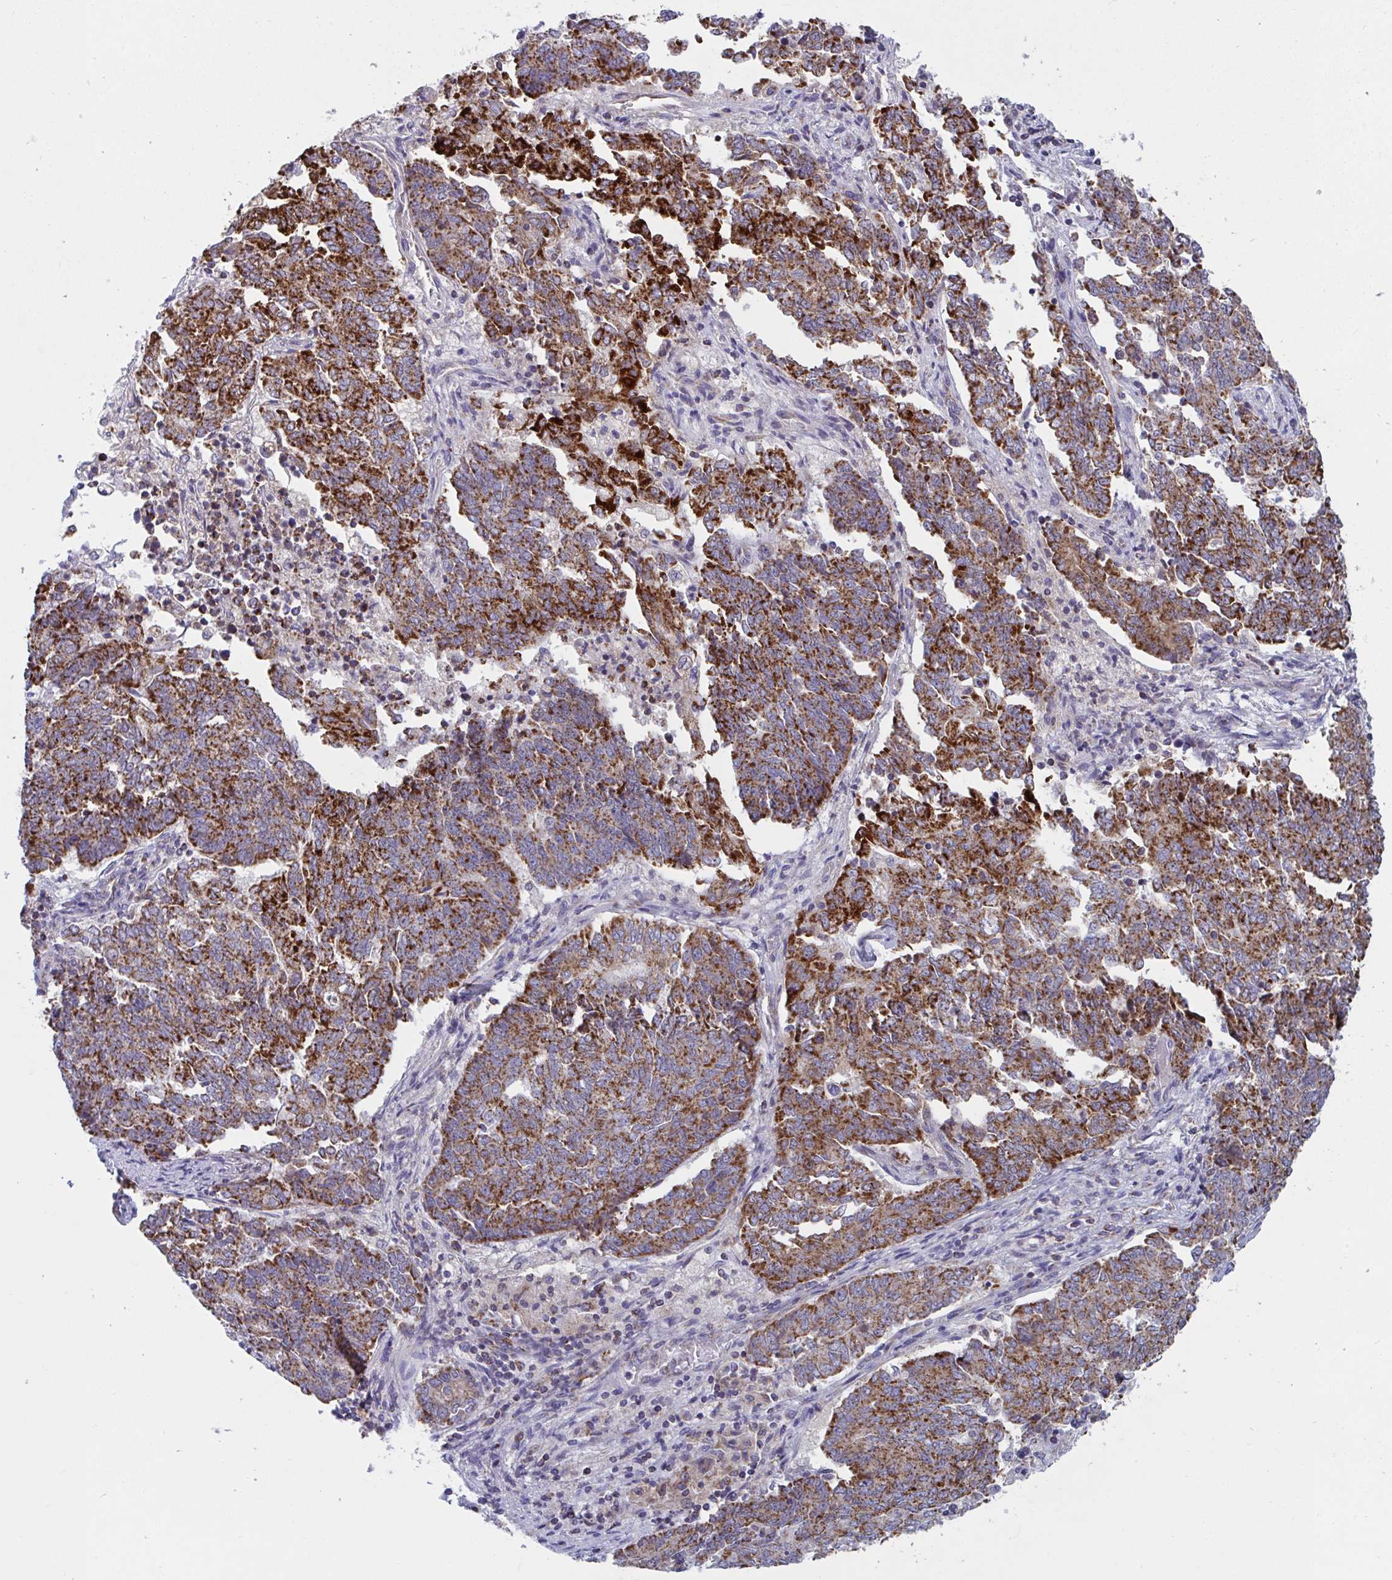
{"staining": {"intensity": "strong", "quantity": ">75%", "location": "cytoplasmic/membranous"}, "tissue": "endometrial cancer", "cell_type": "Tumor cells", "image_type": "cancer", "snomed": [{"axis": "morphology", "description": "Adenocarcinoma, NOS"}, {"axis": "topography", "description": "Endometrium"}], "caption": "Immunohistochemical staining of endometrial cancer (adenocarcinoma) displays high levels of strong cytoplasmic/membranous protein staining in about >75% of tumor cells.", "gene": "BCAT2", "patient": {"sex": "female", "age": 80}}